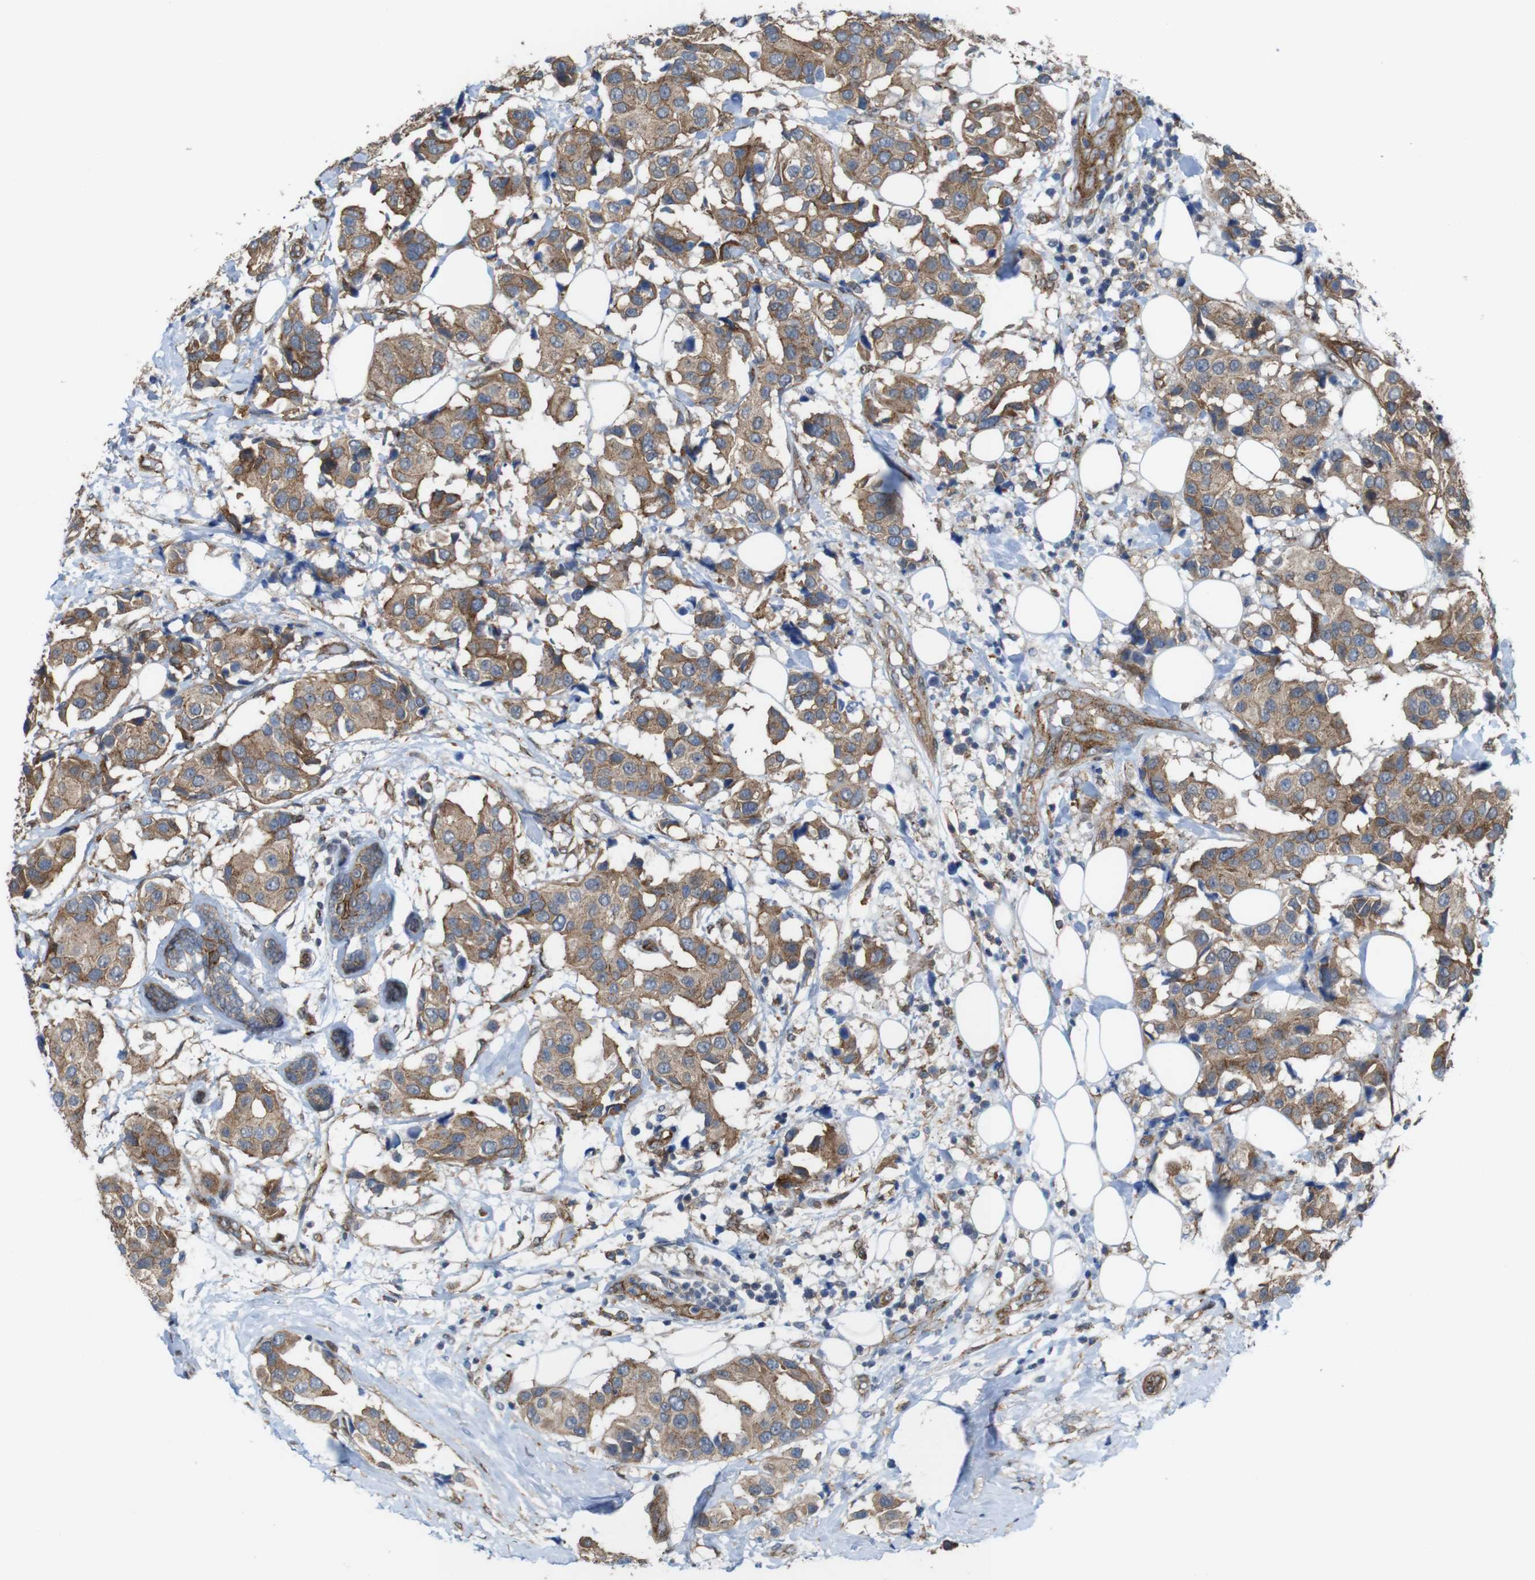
{"staining": {"intensity": "moderate", "quantity": ">75%", "location": "cytoplasmic/membranous"}, "tissue": "breast cancer", "cell_type": "Tumor cells", "image_type": "cancer", "snomed": [{"axis": "morphology", "description": "Normal tissue, NOS"}, {"axis": "morphology", "description": "Duct carcinoma"}, {"axis": "topography", "description": "Breast"}], "caption": "A medium amount of moderate cytoplasmic/membranous expression is seen in approximately >75% of tumor cells in breast cancer tissue.", "gene": "PTGER4", "patient": {"sex": "female", "age": 39}}